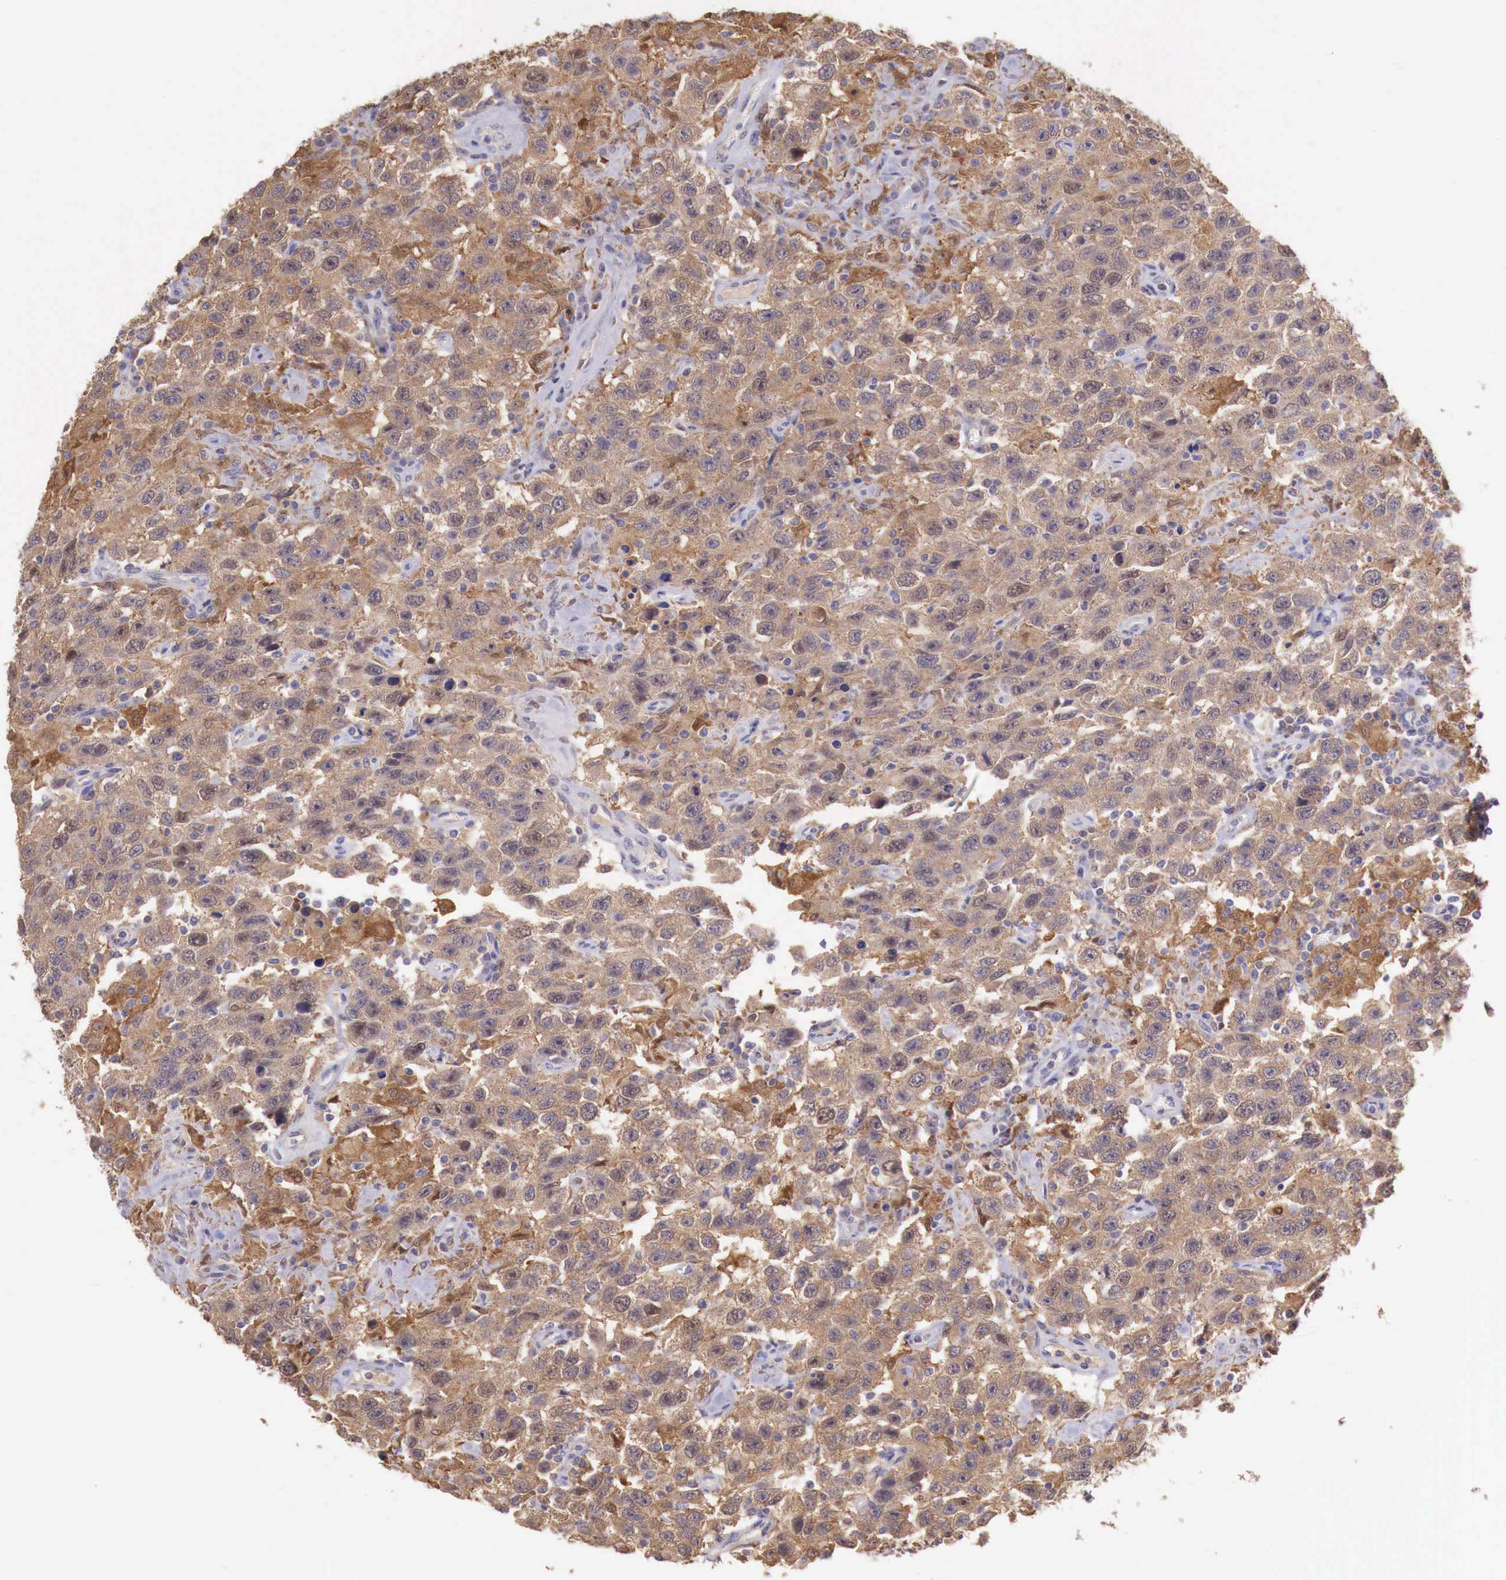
{"staining": {"intensity": "strong", "quantity": ">75%", "location": "cytoplasmic/membranous"}, "tissue": "testis cancer", "cell_type": "Tumor cells", "image_type": "cancer", "snomed": [{"axis": "morphology", "description": "Seminoma, NOS"}, {"axis": "topography", "description": "Testis"}], "caption": "Immunohistochemical staining of seminoma (testis) displays high levels of strong cytoplasmic/membranous expression in about >75% of tumor cells.", "gene": "GAB2", "patient": {"sex": "male", "age": 41}}